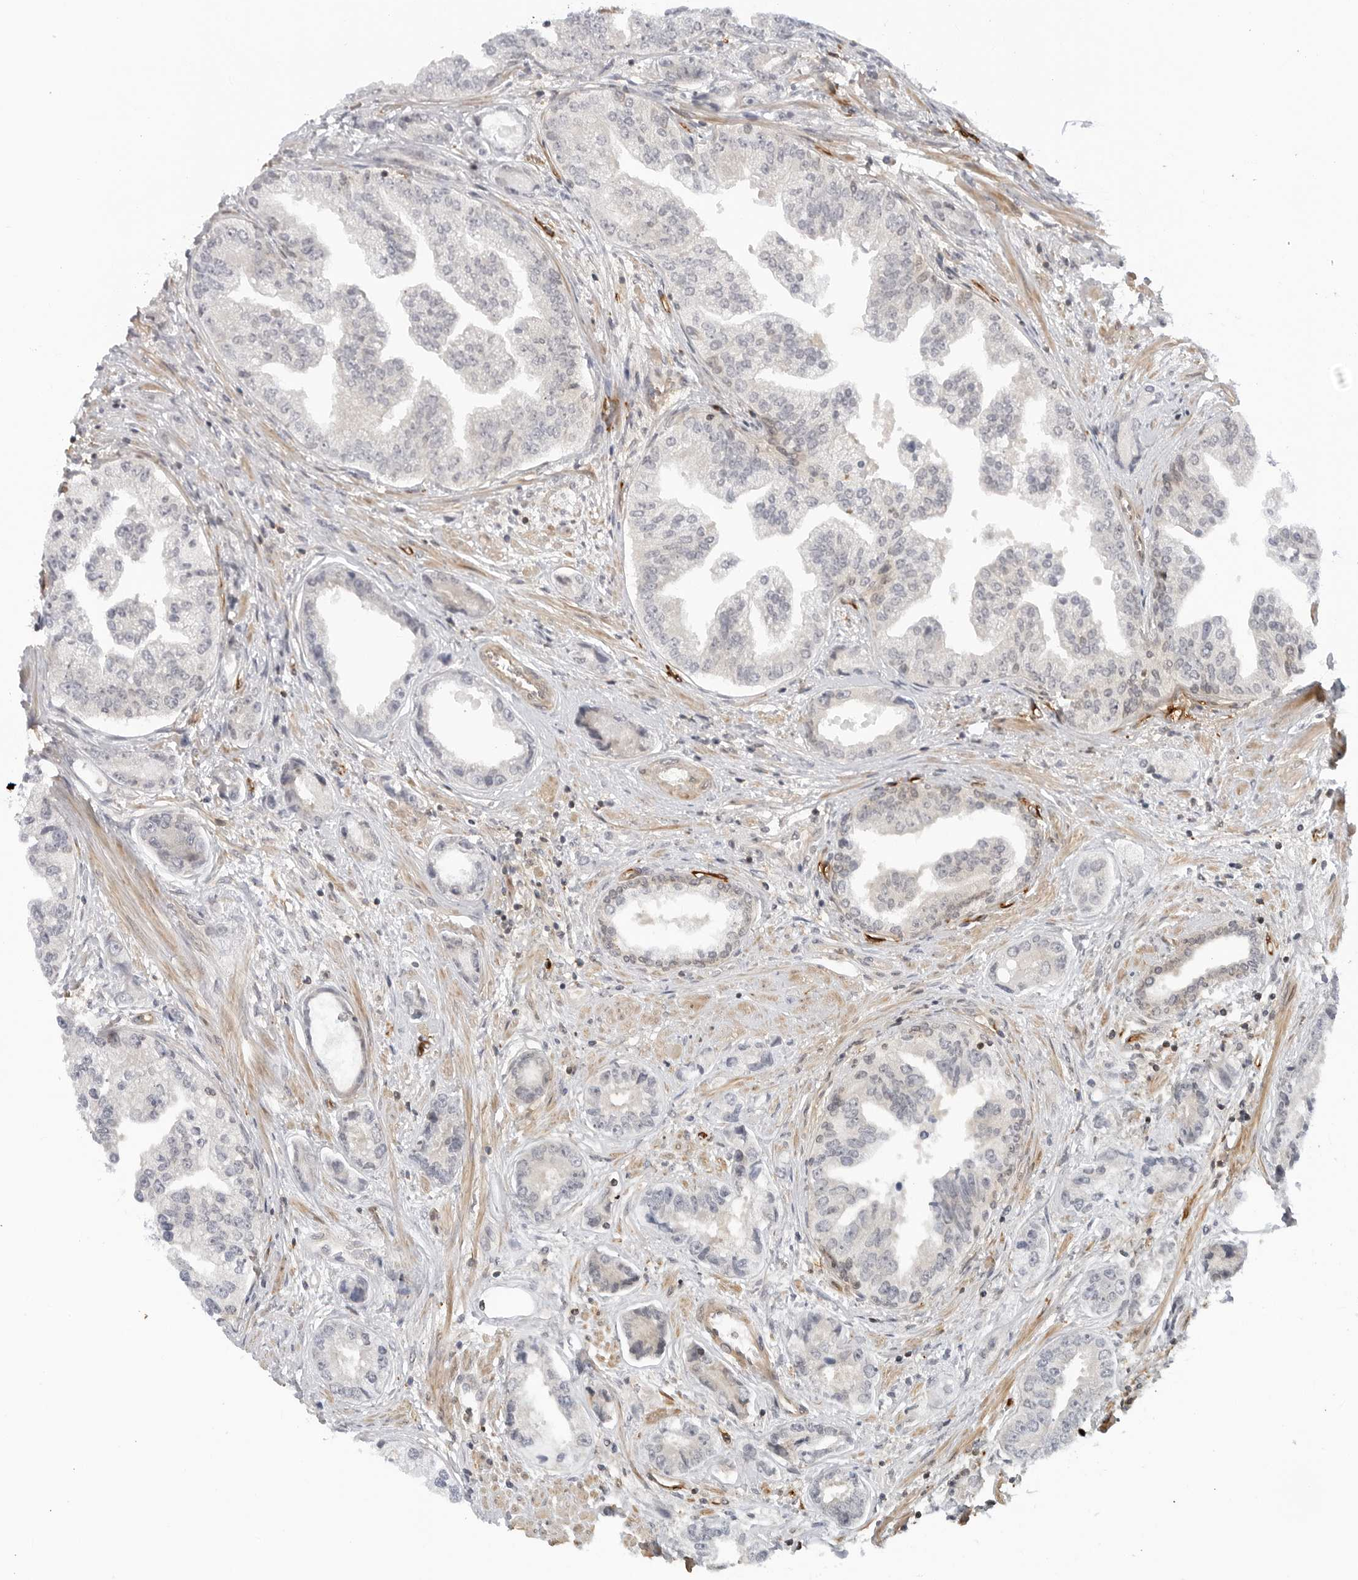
{"staining": {"intensity": "negative", "quantity": "none", "location": "none"}, "tissue": "prostate cancer", "cell_type": "Tumor cells", "image_type": "cancer", "snomed": [{"axis": "morphology", "description": "Adenocarcinoma, High grade"}, {"axis": "topography", "description": "Prostate"}], "caption": "DAB immunohistochemical staining of prostate high-grade adenocarcinoma demonstrates no significant positivity in tumor cells.", "gene": "STXBP3", "patient": {"sex": "male", "age": 61}}